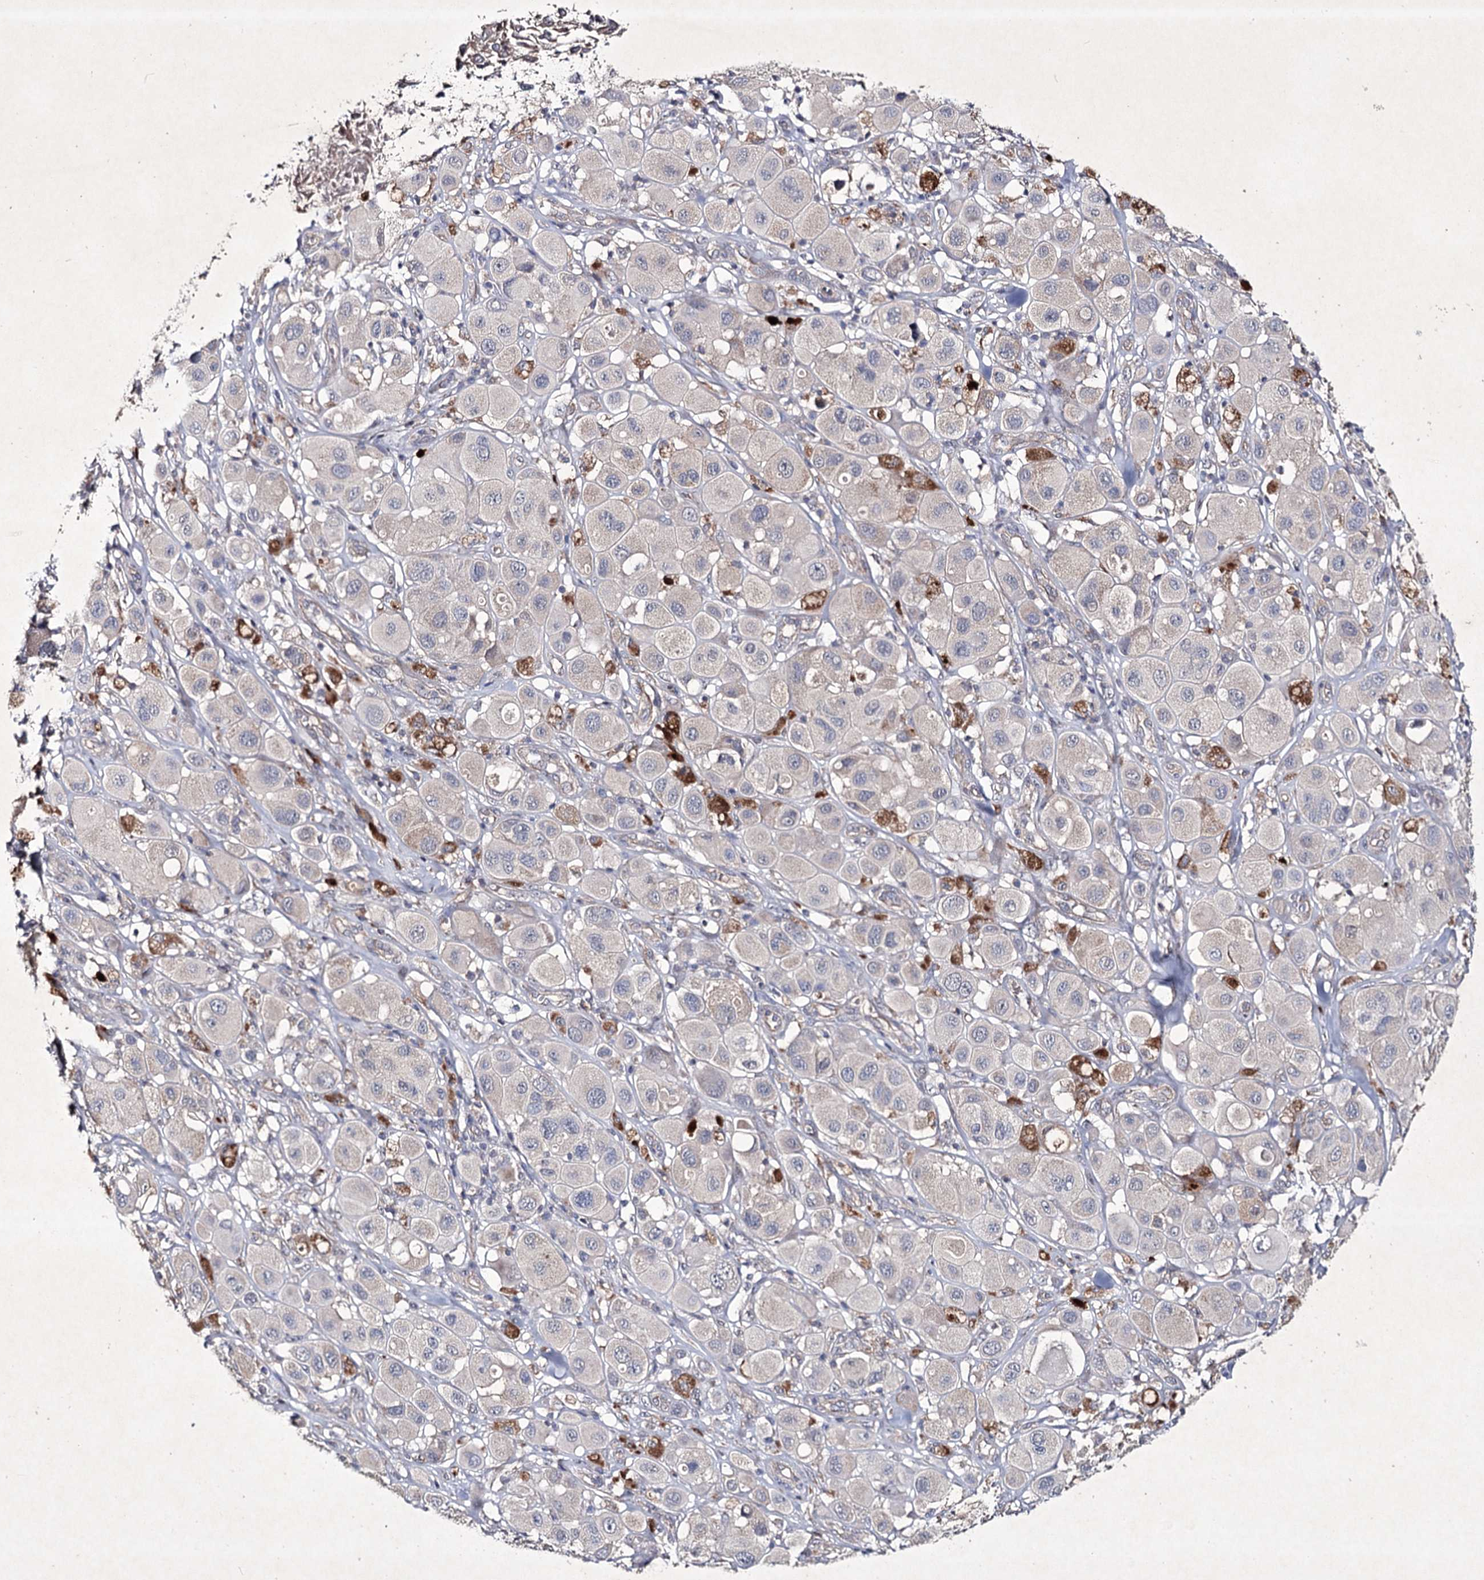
{"staining": {"intensity": "negative", "quantity": "none", "location": "none"}, "tissue": "melanoma", "cell_type": "Tumor cells", "image_type": "cancer", "snomed": [{"axis": "morphology", "description": "Malignant melanoma, Metastatic site"}, {"axis": "topography", "description": "Skin"}], "caption": "Melanoma was stained to show a protein in brown. There is no significant positivity in tumor cells. The staining is performed using DAB (3,3'-diaminobenzidine) brown chromogen with nuclei counter-stained in using hematoxylin.", "gene": "SEMA4G", "patient": {"sex": "male", "age": 41}}